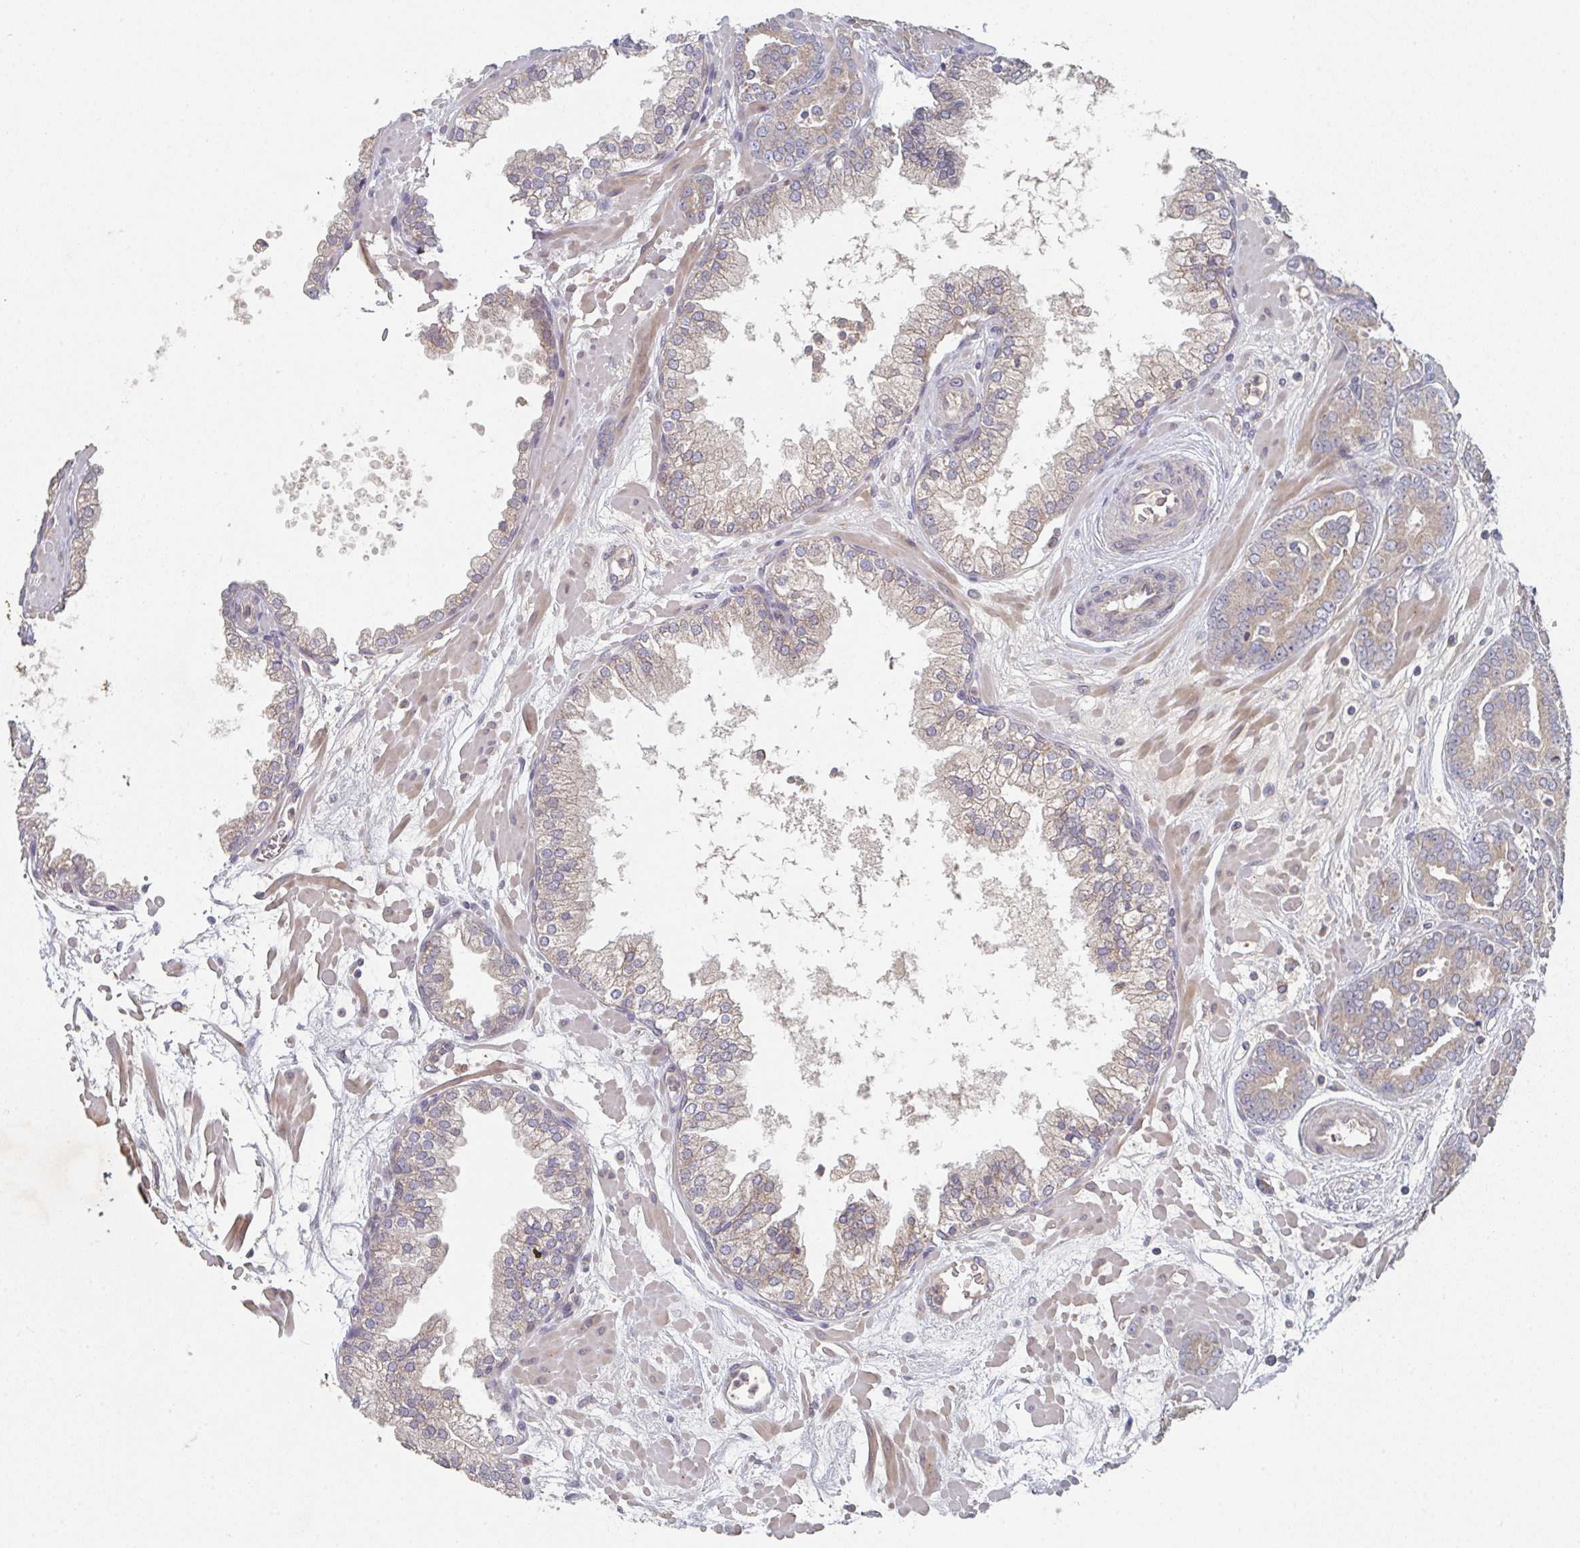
{"staining": {"intensity": "weak", "quantity": ">75%", "location": "cytoplasmic/membranous"}, "tissue": "prostate cancer", "cell_type": "Tumor cells", "image_type": "cancer", "snomed": [{"axis": "morphology", "description": "Adenocarcinoma, High grade"}, {"axis": "topography", "description": "Prostate"}], "caption": "Immunohistochemistry (IHC) image of neoplastic tissue: human prostate cancer (adenocarcinoma (high-grade)) stained using immunohistochemistry (IHC) reveals low levels of weak protein expression localized specifically in the cytoplasmic/membranous of tumor cells, appearing as a cytoplasmic/membranous brown color.", "gene": "ELOVL1", "patient": {"sex": "male", "age": 66}}